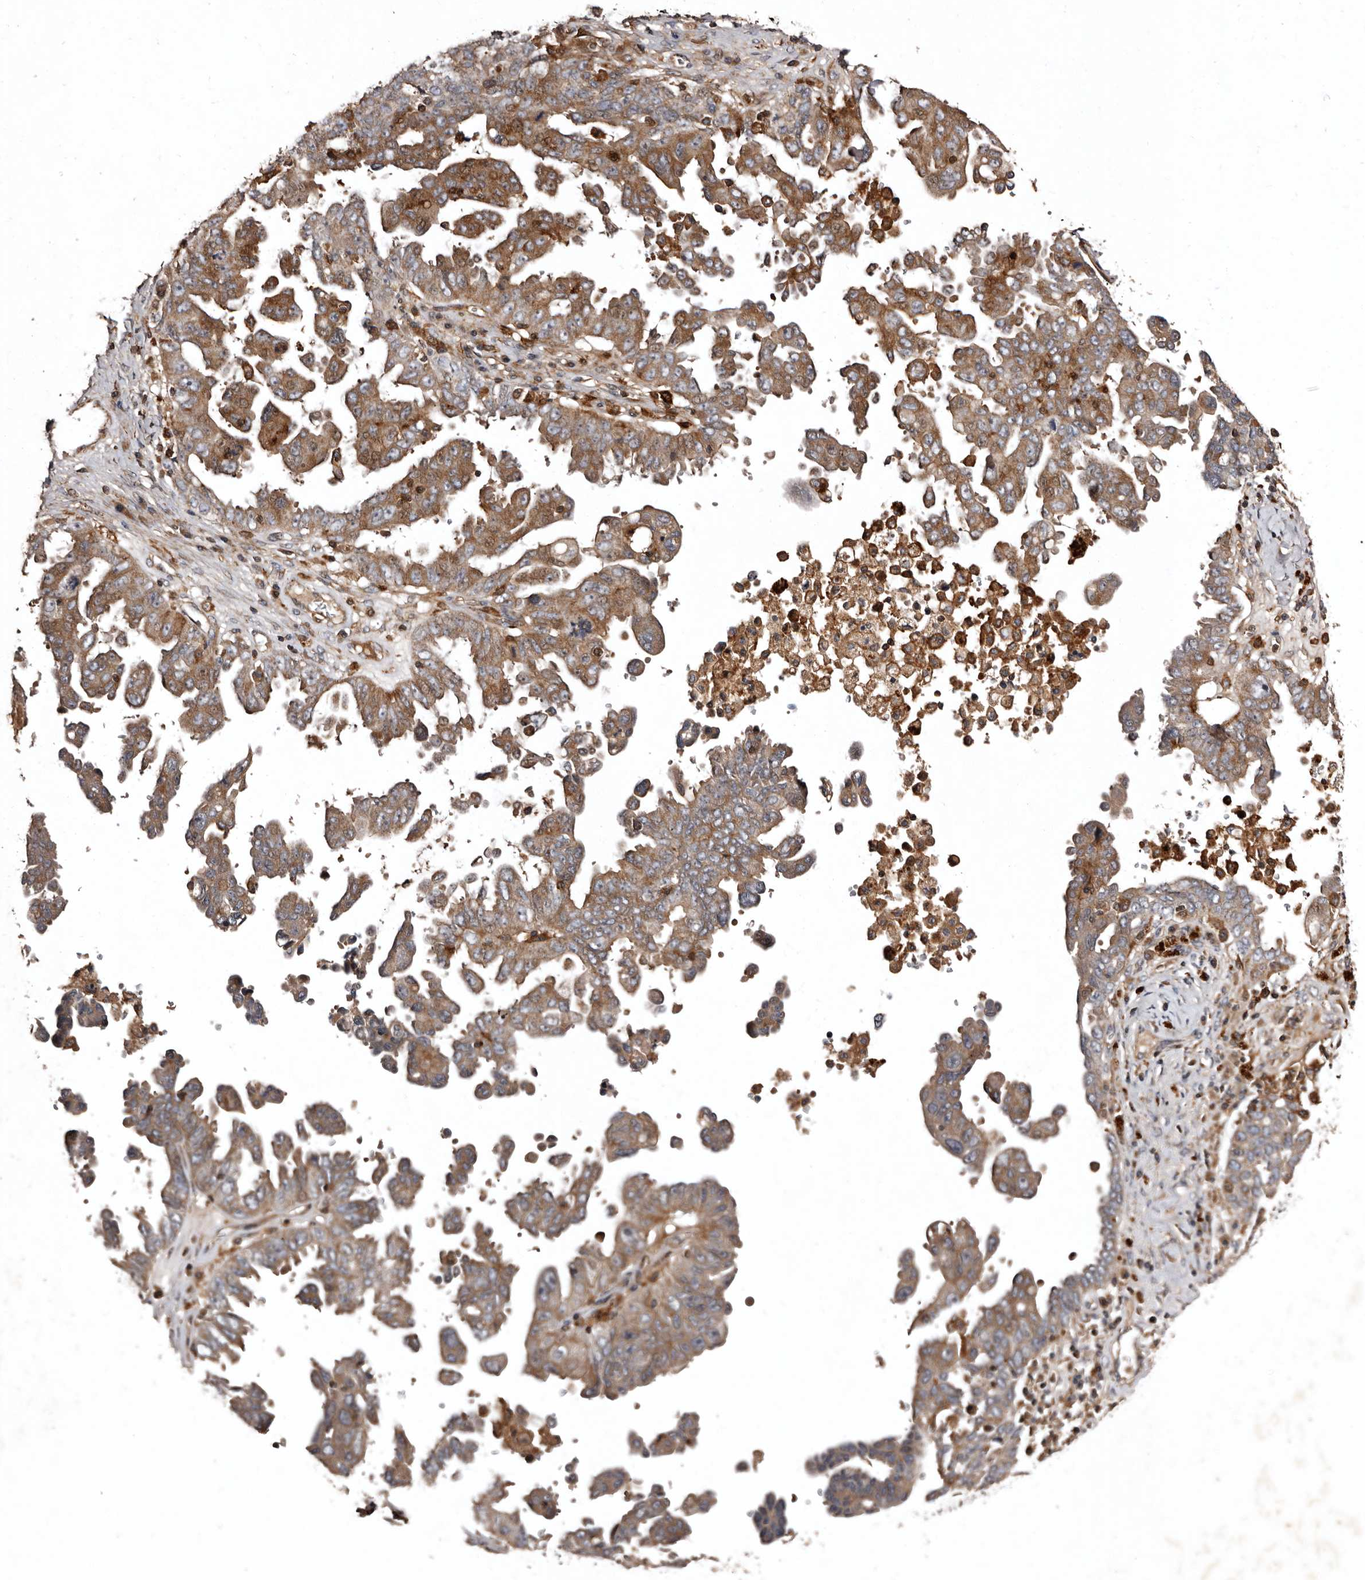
{"staining": {"intensity": "moderate", "quantity": ">75%", "location": "cytoplasmic/membranous"}, "tissue": "ovarian cancer", "cell_type": "Tumor cells", "image_type": "cancer", "snomed": [{"axis": "morphology", "description": "Carcinoma, endometroid"}, {"axis": "topography", "description": "Ovary"}], "caption": "Immunohistochemistry (IHC) (DAB (3,3'-diaminobenzidine)) staining of ovarian cancer (endometroid carcinoma) exhibits moderate cytoplasmic/membranous protein expression in about >75% of tumor cells.", "gene": "PRKD3", "patient": {"sex": "female", "age": 62}}